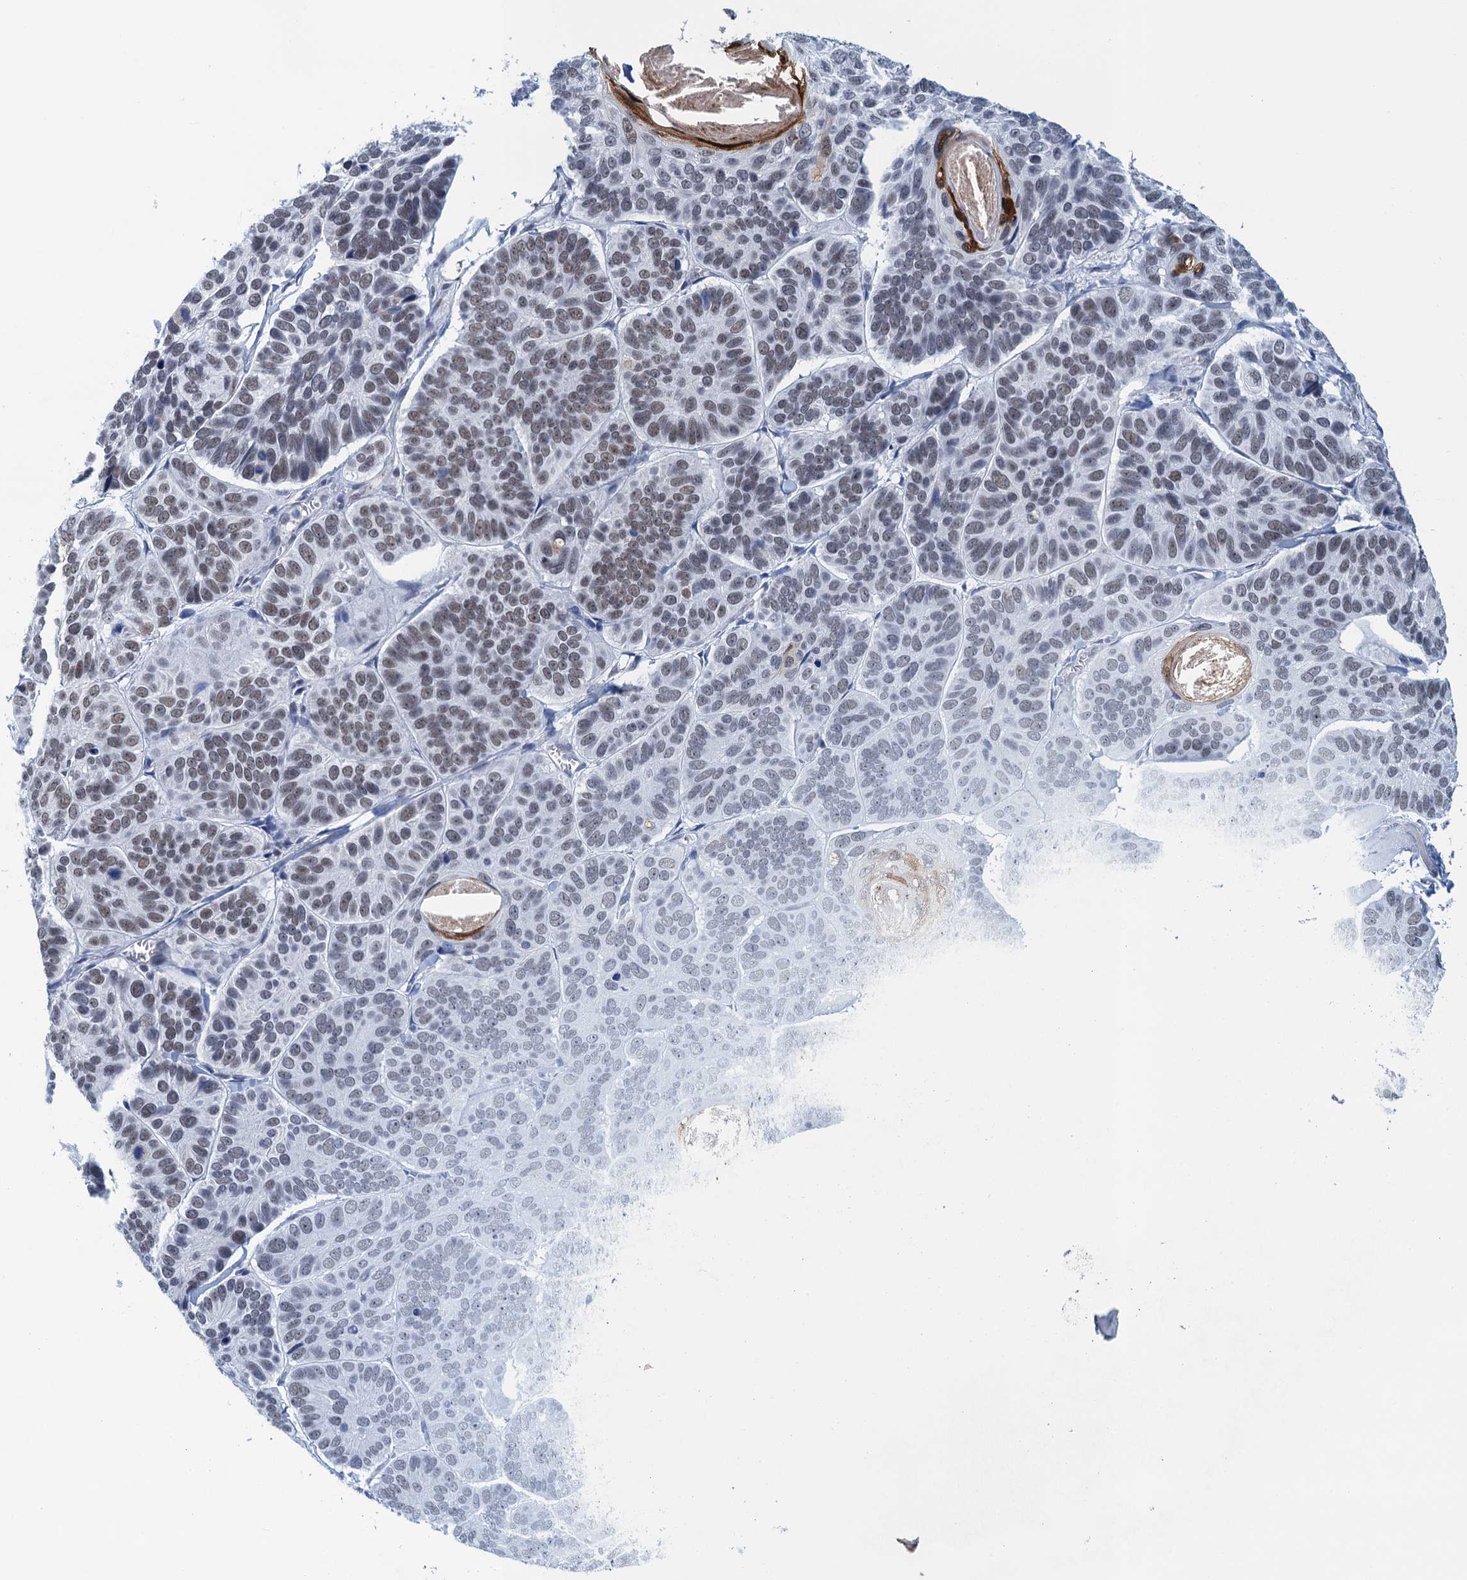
{"staining": {"intensity": "weak", "quantity": "25%-75%", "location": "nuclear"}, "tissue": "skin cancer", "cell_type": "Tumor cells", "image_type": "cancer", "snomed": [{"axis": "morphology", "description": "Basal cell carcinoma"}, {"axis": "topography", "description": "Skin"}], "caption": "Immunohistochemical staining of human skin basal cell carcinoma reveals low levels of weak nuclear protein expression in approximately 25%-75% of tumor cells.", "gene": "EPS8L1", "patient": {"sex": "male", "age": 62}}